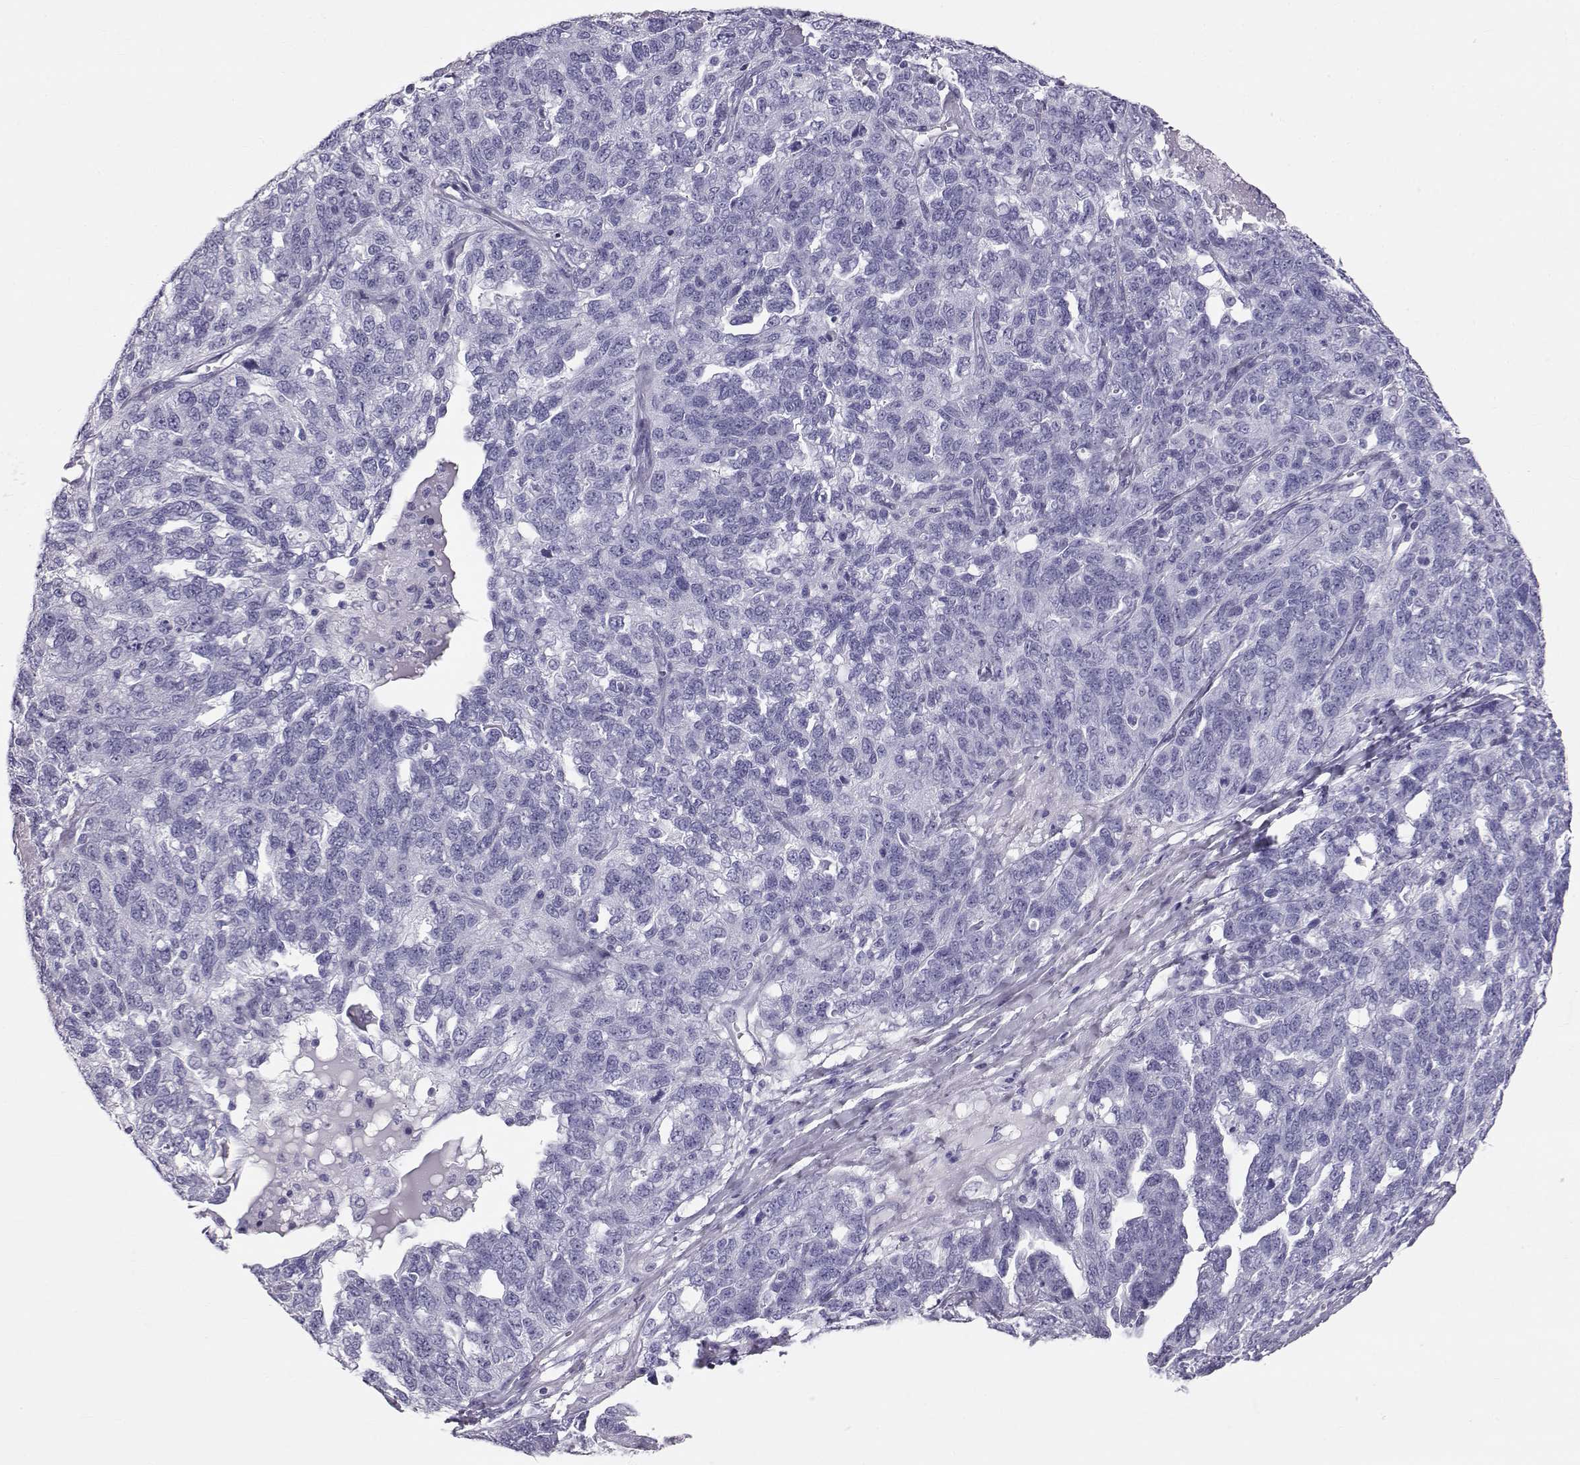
{"staining": {"intensity": "negative", "quantity": "none", "location": "none"}, "tissue": "ovarian cancer", "cell_type": "Tumor cells", "image_type": "cancer", "snomed": [{"axis": "morphology", "description": "Cystadenocarcinoma, serous, NOS"}, {"axis": "topography", "description": "Ovary"}], "caption": "A high-resolution photomicrograph shows IHC staining of serous cystadenocarcinoma (ovarian), which displays no significant expression in tumor cells. (Stains: DAB immunohistochemistry with hematoxylin counter stain, Microscopy: brightfield microscopy at high magnification).", "gene": "RD3", "patient": {"sex": "female", "age": 71}}